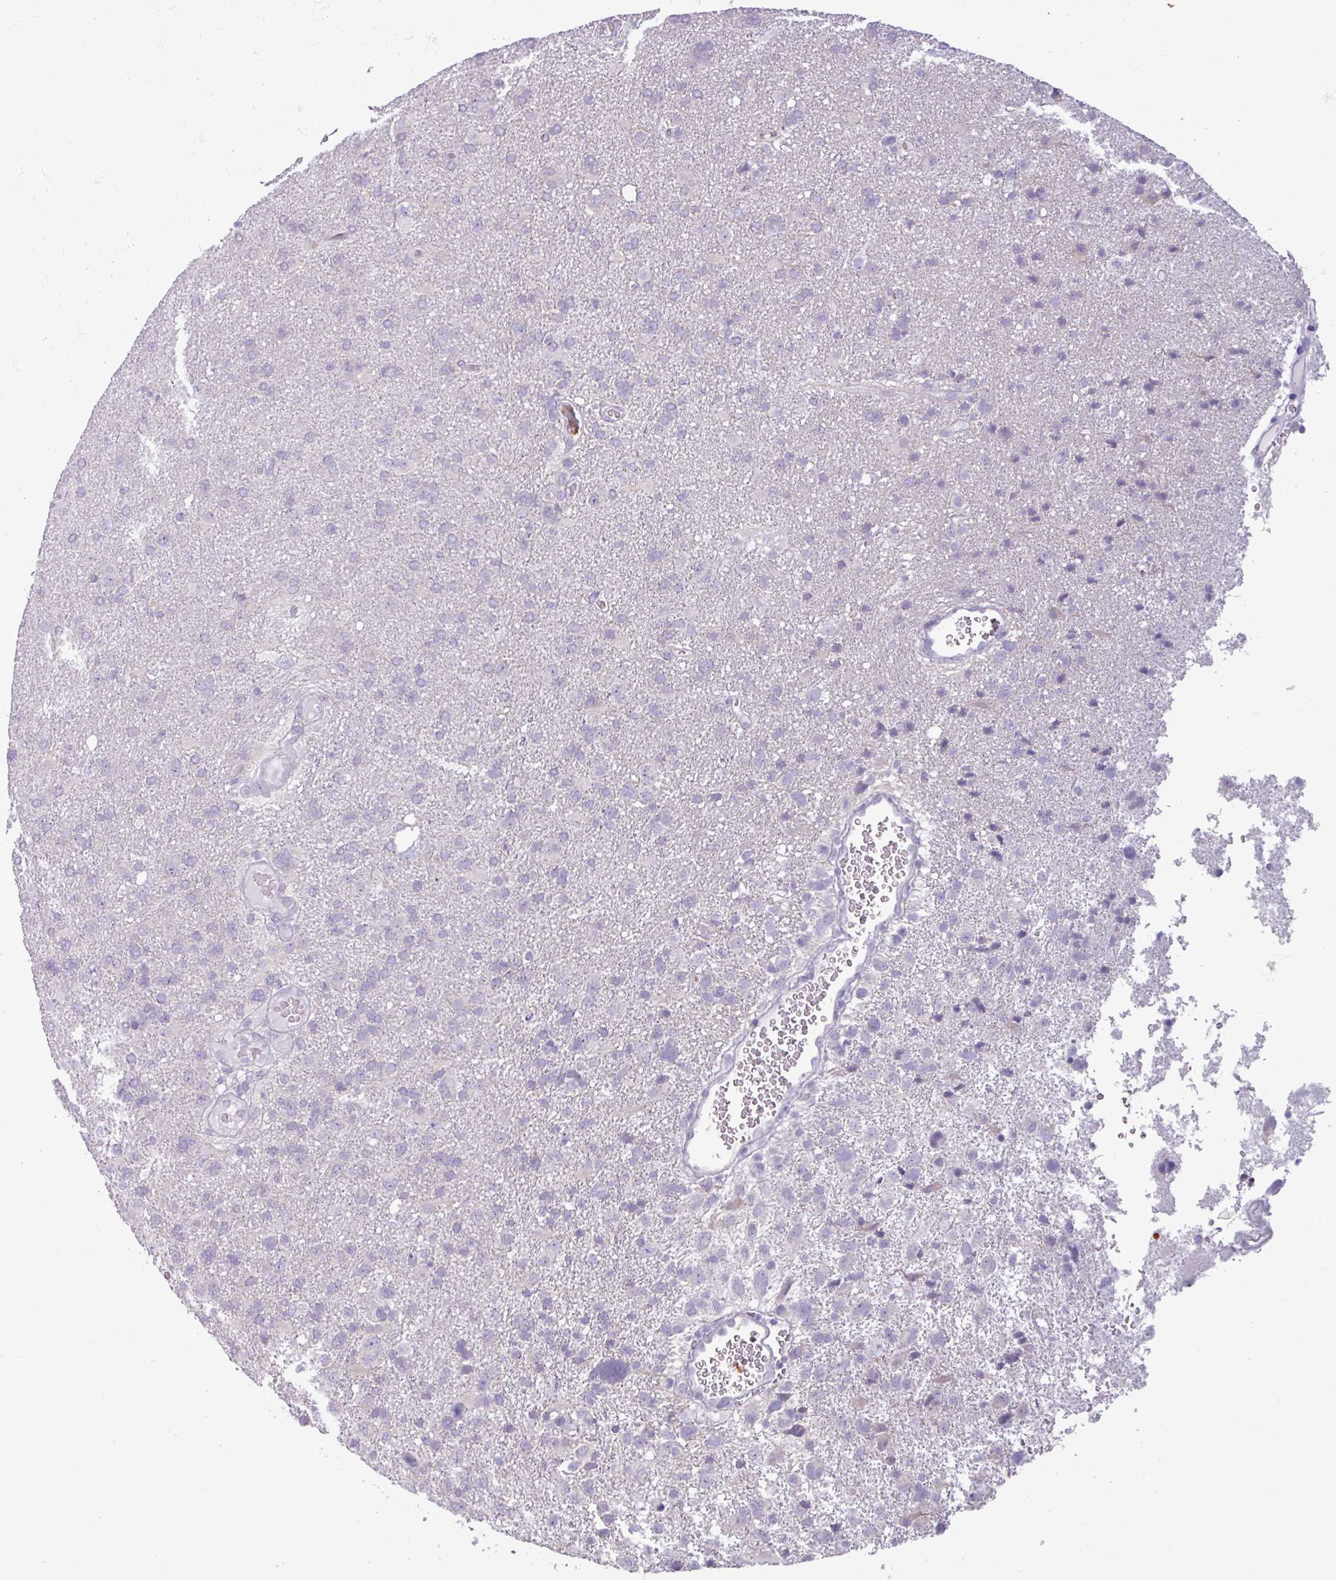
{"staining": {"intensity": "negative", "quantity": "none", "location": "none"}, "tissue": "glioma", "cell_type": "Tumor cells", "image_type": "cancer", "snomed": [{"axis": "morphology", "description": "Glioma, malignant, High grade"}, {"axis": "topography", "description": "Brain"}], "caption": "Protein analysis of glioma exhibits no significant staining in tumor cells.", "gene": "TRIM39", "patient": {"sex": "male", "age": 61}}